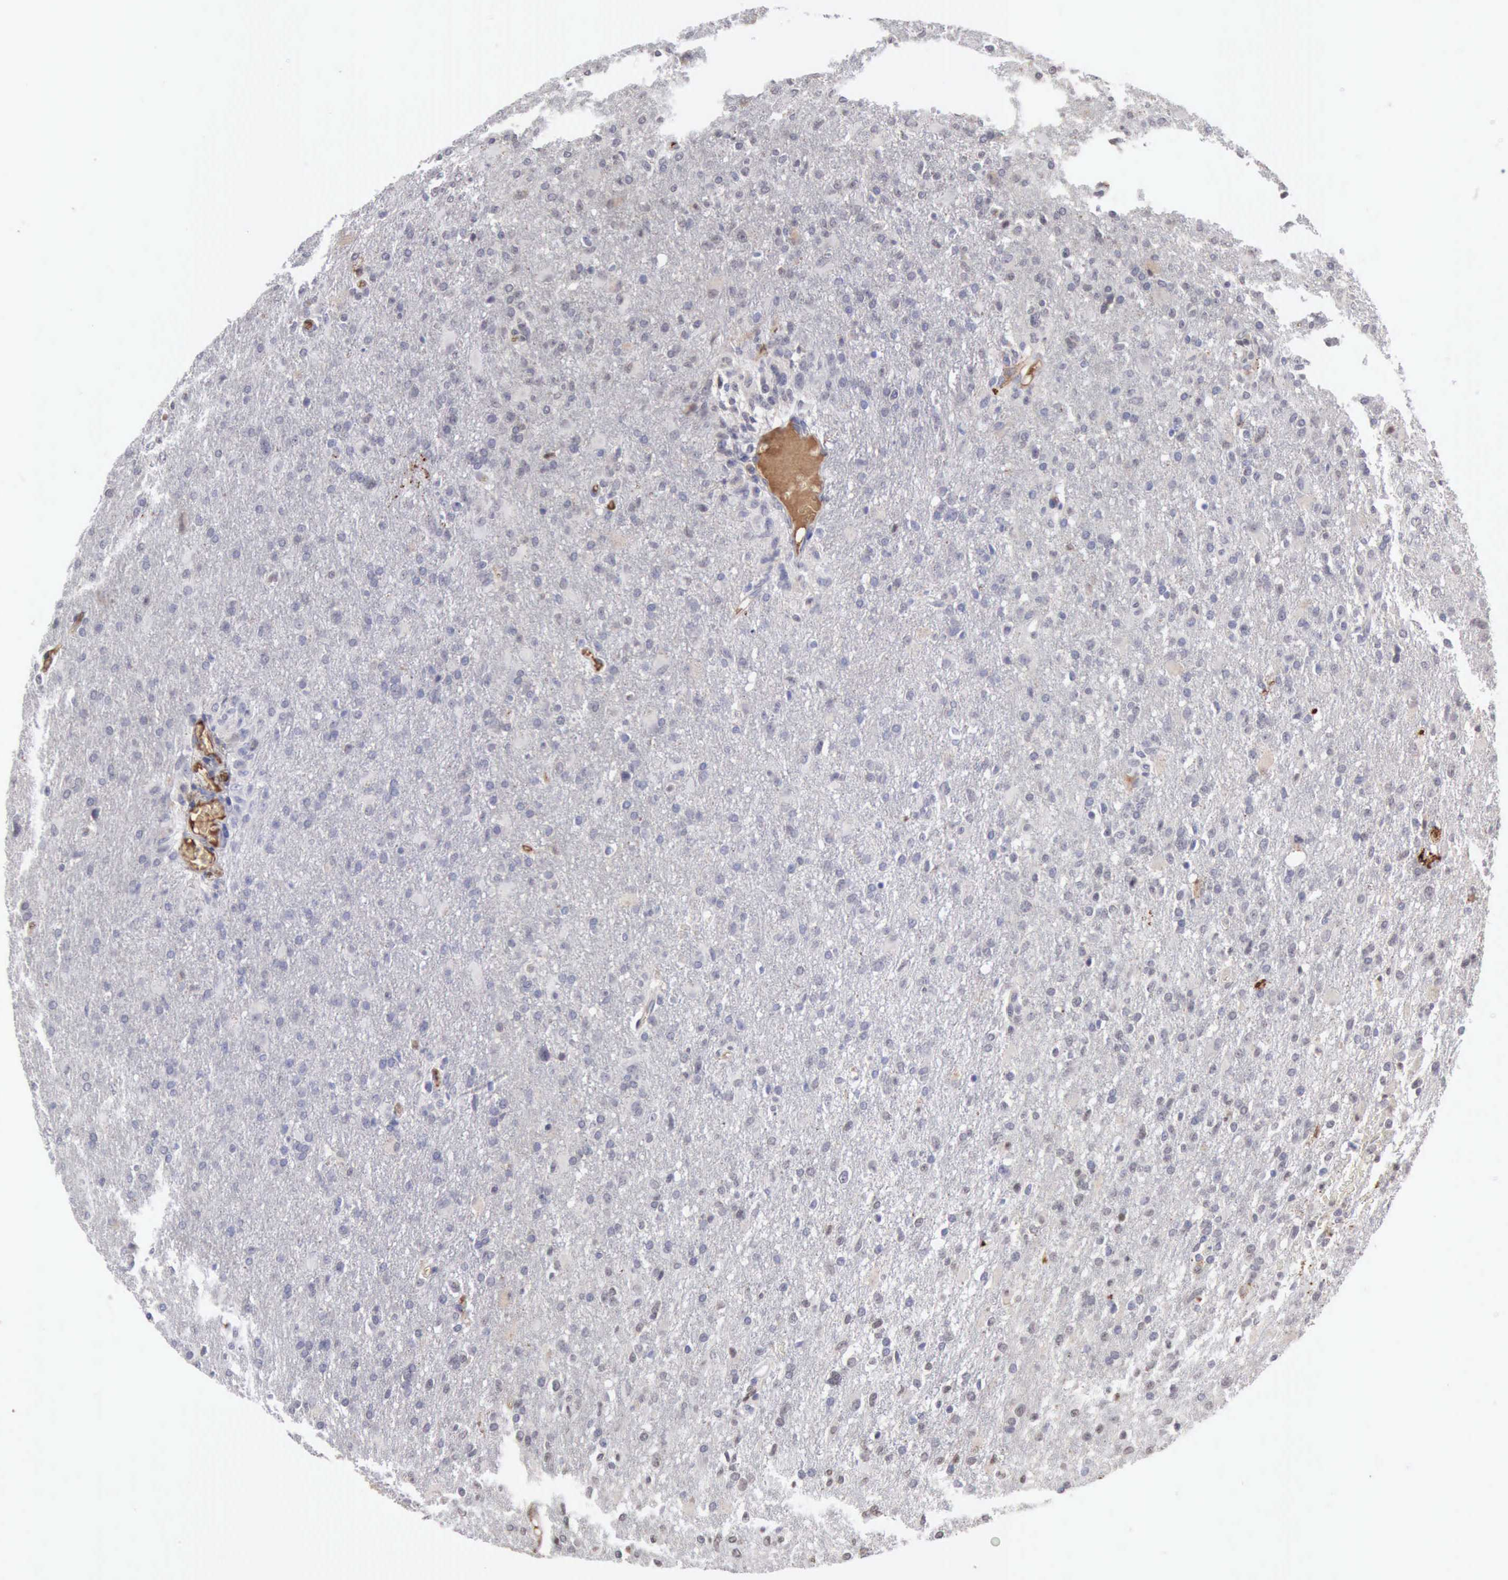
{"staining": {"intensity": "negative", "quantity": "none", "location": "none"}, "tissue": "glioma", "cell_type": "Tumor cells", "image_type": "cancer", "snomed": [{"axis": "morphology", "description": "Glioma, malignant, High grade"}, {"axis": "topography", "description": "Brain"}], "caption": "Tumor cells show no significant protein expression in malignant glioma (high-grade). (Stains: DAB (3,3'-diaminobenzidine) immunohistochemistry (IHC) with hematoxylin counter stain, Microscopy: brightfield microscopy at high magnification).", "gene": "SERPINA1", "patient": {"sex": "male", "age": 68}}